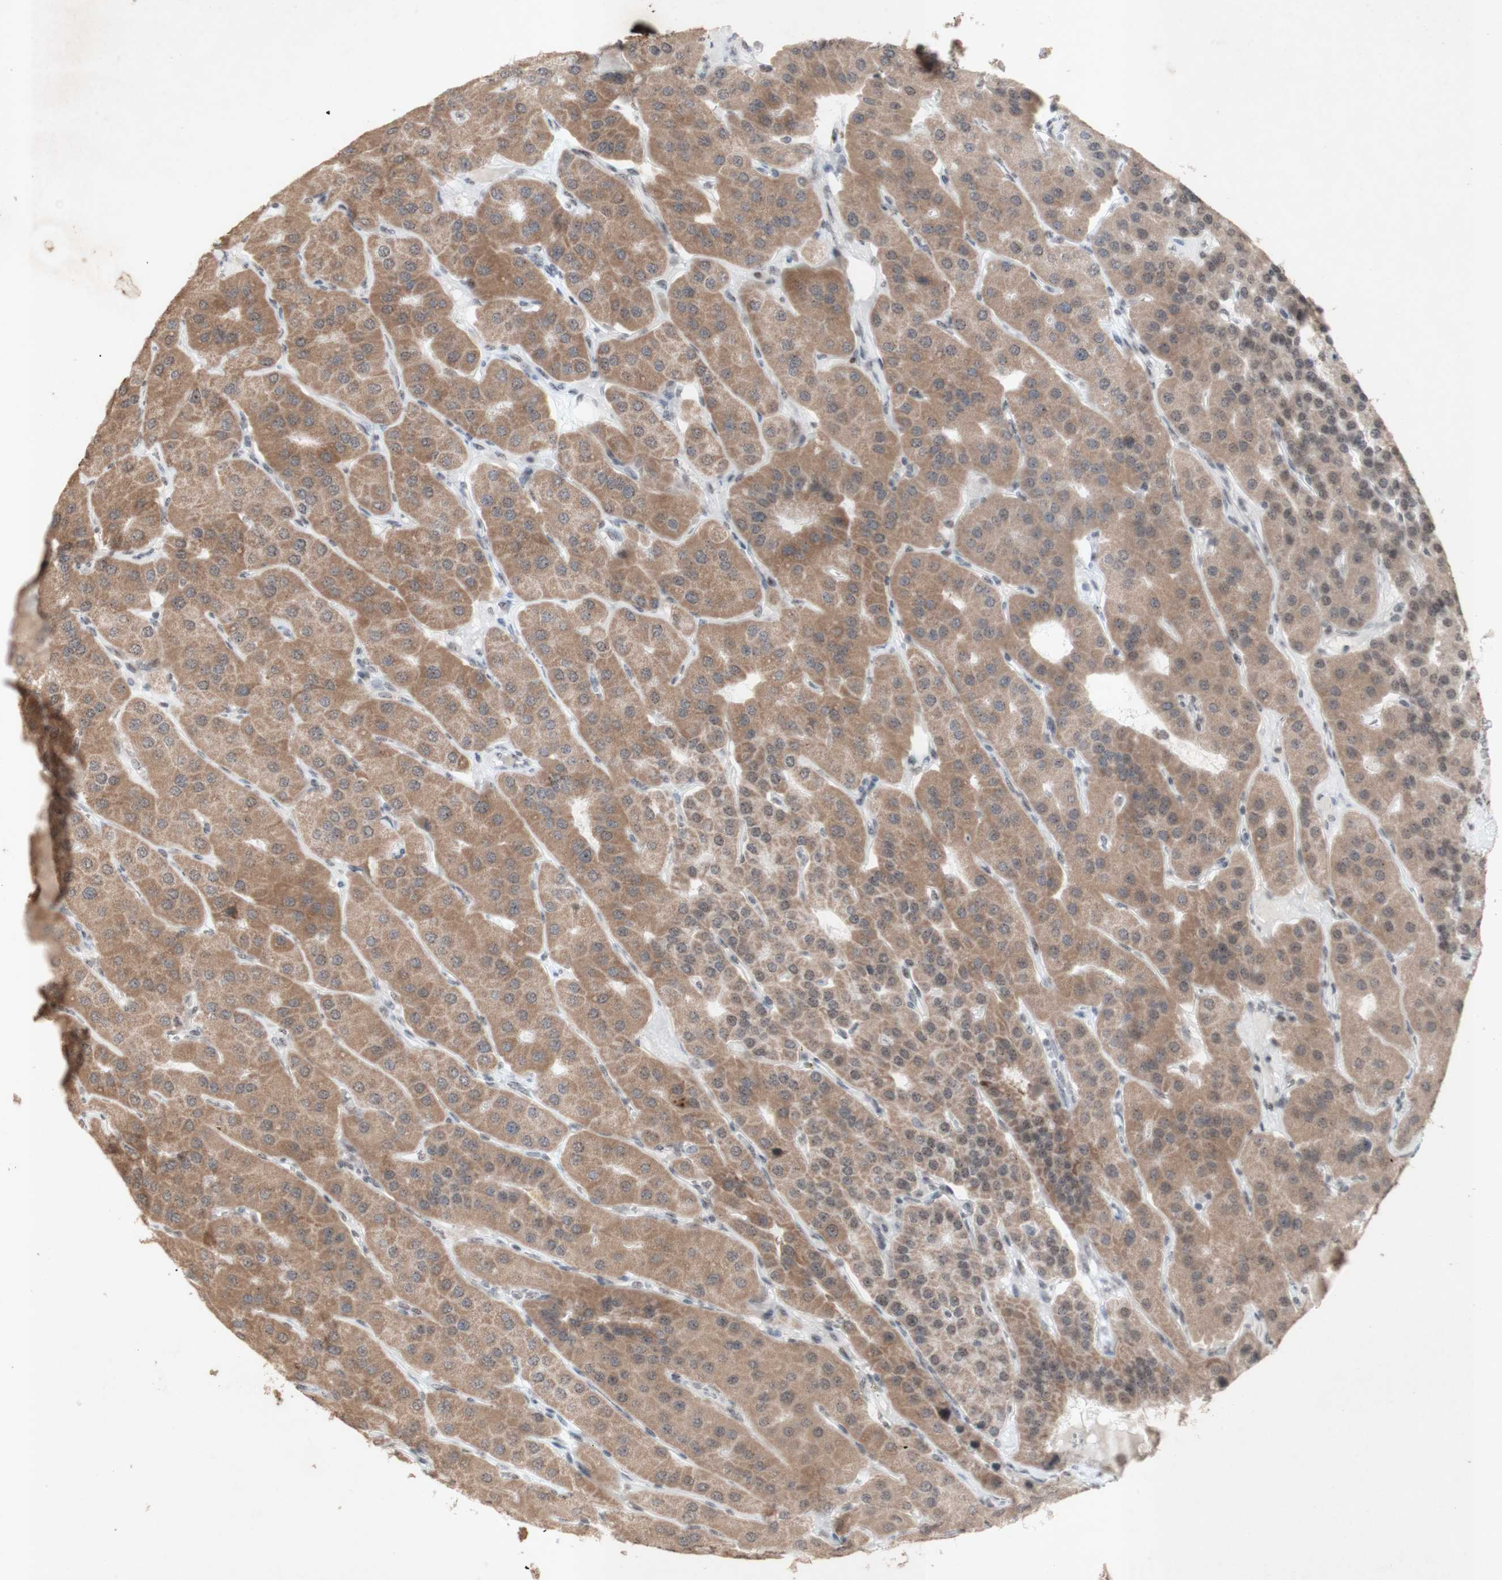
{"staining": {"intensity": "moderate", "quantity": ">75%", "location": "cytoplasmic/membranous"}, "tissue": "parathyroid gland", "cell_type": "Glandular cells", "image_type": "normal", "snomed": [{"axis": "morphology", "description": "Normal tissue, NOS"}, {"axis": "morphology", "description": "Adenoma, NOS"}, {"axis": "topography", "description": "Parathyroid gland"}], "caption": "High-power microscopy captured an IHC image of unremarkable parathyroid gland, revealing moderate cytoplasmic/membranous expression in approximately >75% of glandular cells.", "gene": "CENPB", "patient": {"sex": "female", "age": 86}}